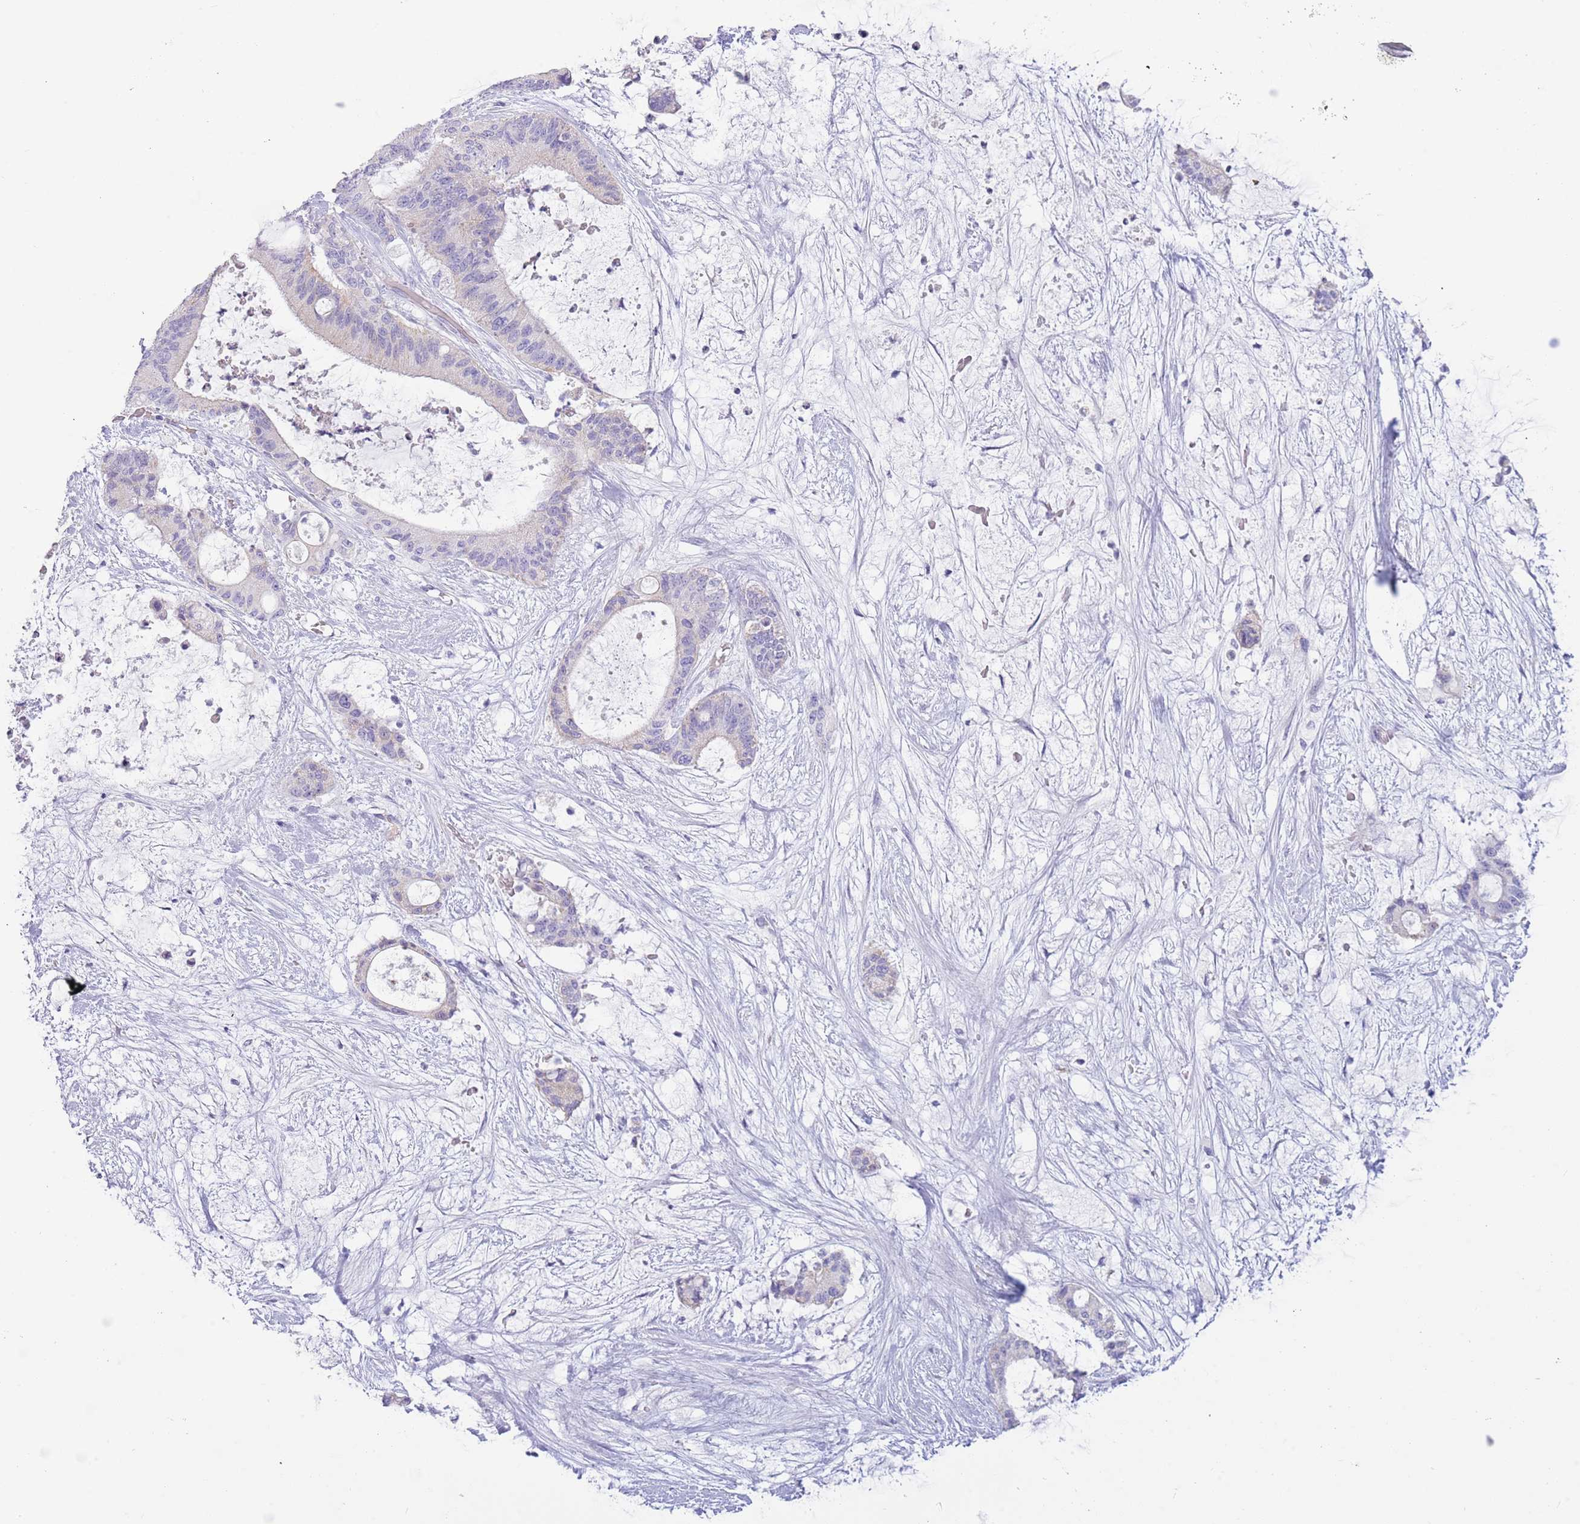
{"staining": {"intensity": "negative", "quantity": "none", "location": "none"}, "tissue": "liver cancer", "cell_type": "Tumor cells", "image_type": "cancer", "snomed": [{"axis": "morphology", "description": "Normal tissue, NOS"}, {"axis": "morphology", "description": "Cholangiocarcinoma"}, {"axis": "topography", "description": "Liver"}, {"axis": "topography", "description": "Peripheral nerve tissue"}], "caption": "Liver cancer was stained to show a protein in brown. There is no significant staining in tumor cells.", "gene": "ACR", "patient": {"sex": "female", "age": 73}}